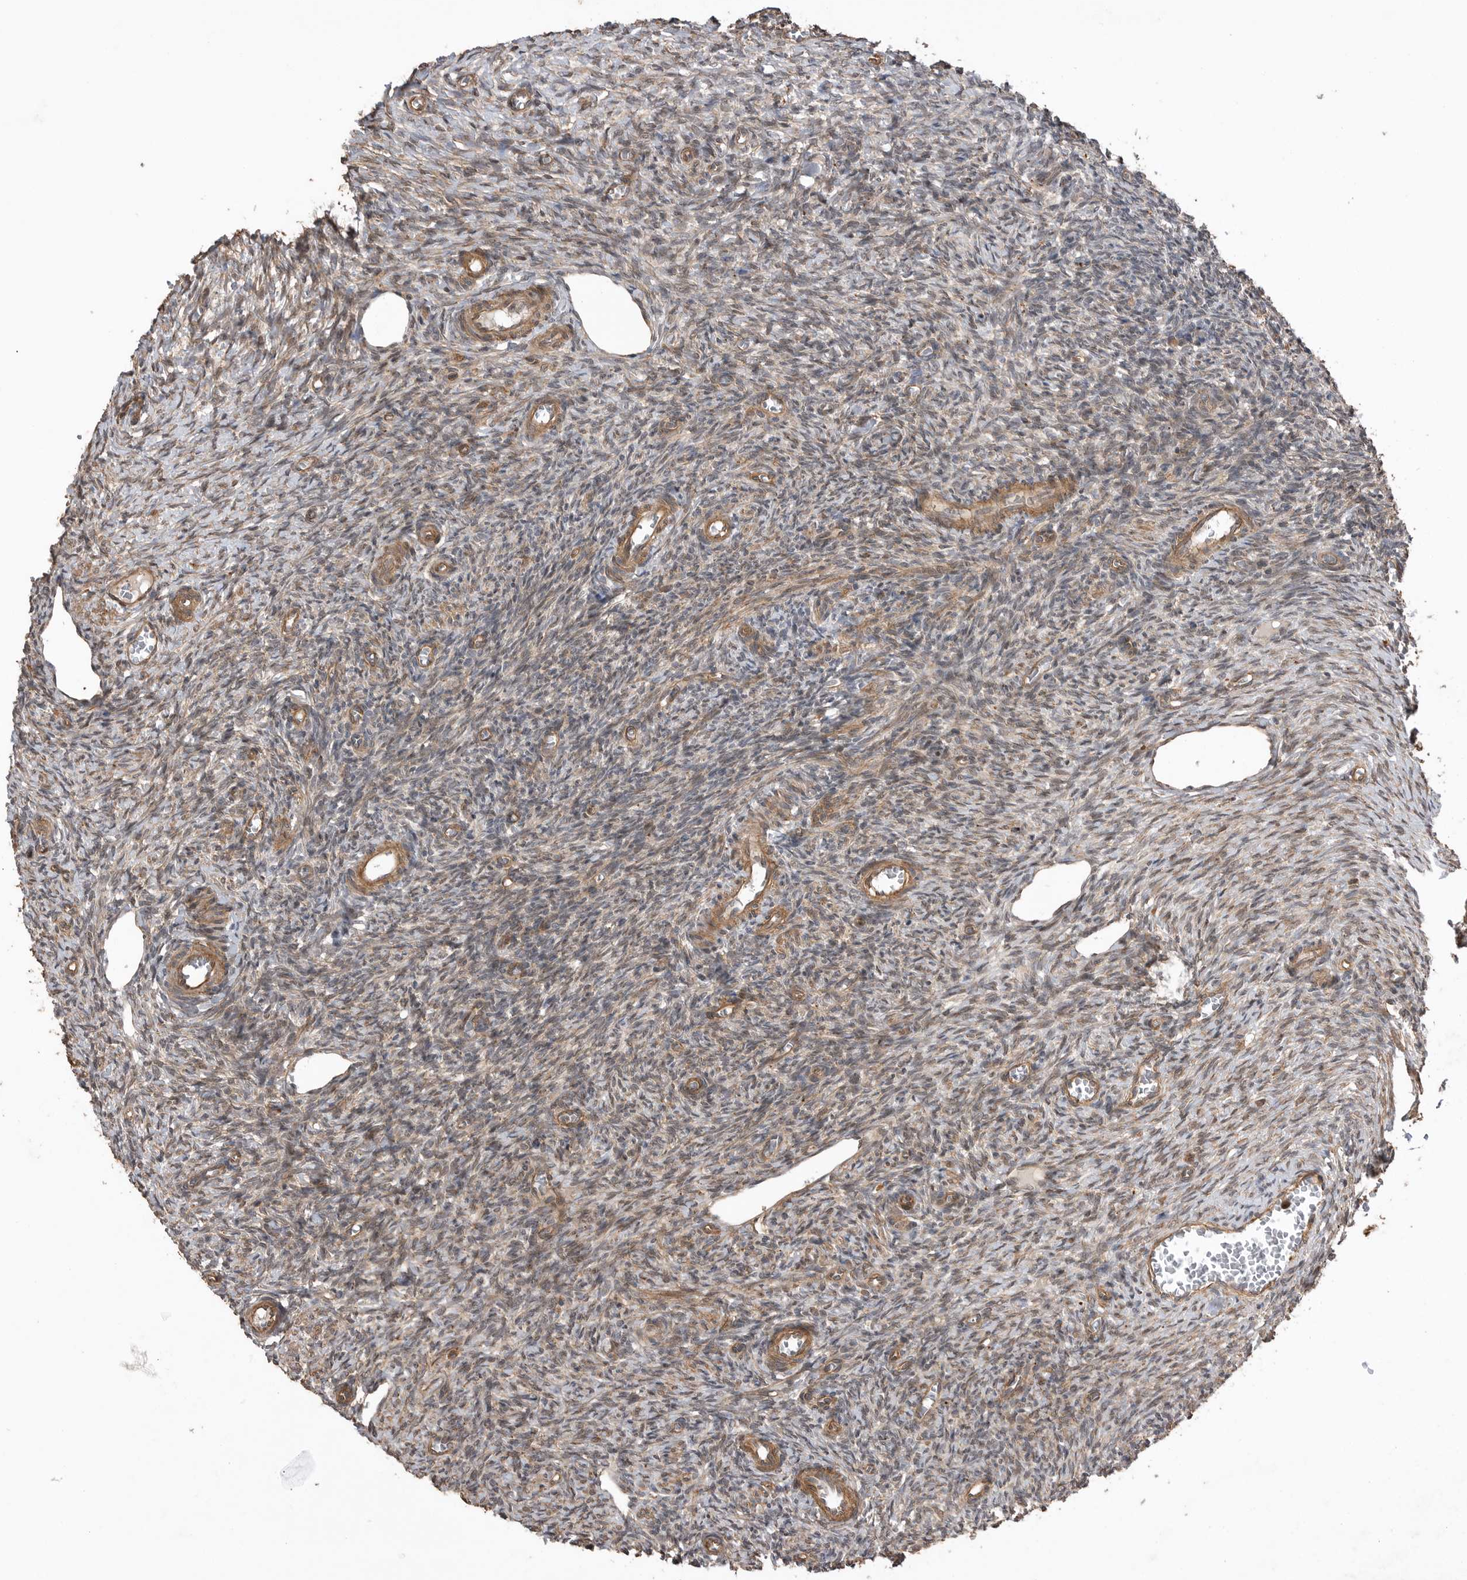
{"staining": {"intensity": "weak", "quantity": "25%-75%", "location": "cytoplasmic/membranous"}, "tissue": "ovary", "cell_type": "Ovarian stroma cells", "image_type": "normal", "snomed": [{"axis": "morphology", "description": "Normal tissue, NOS"}, {"axis": "topography", "description": "Ovary"}], "caption": "Immunohistochemistry (IHC) histopathology image of normal human ovary stained for a protein (brown), which reveals low levels of weak cytoplasmic/membranous staining in about 25%-75% of ovarian stroma cells.", "gene": "PEAK1", "patient": {"sex": "female", "age": 27}}